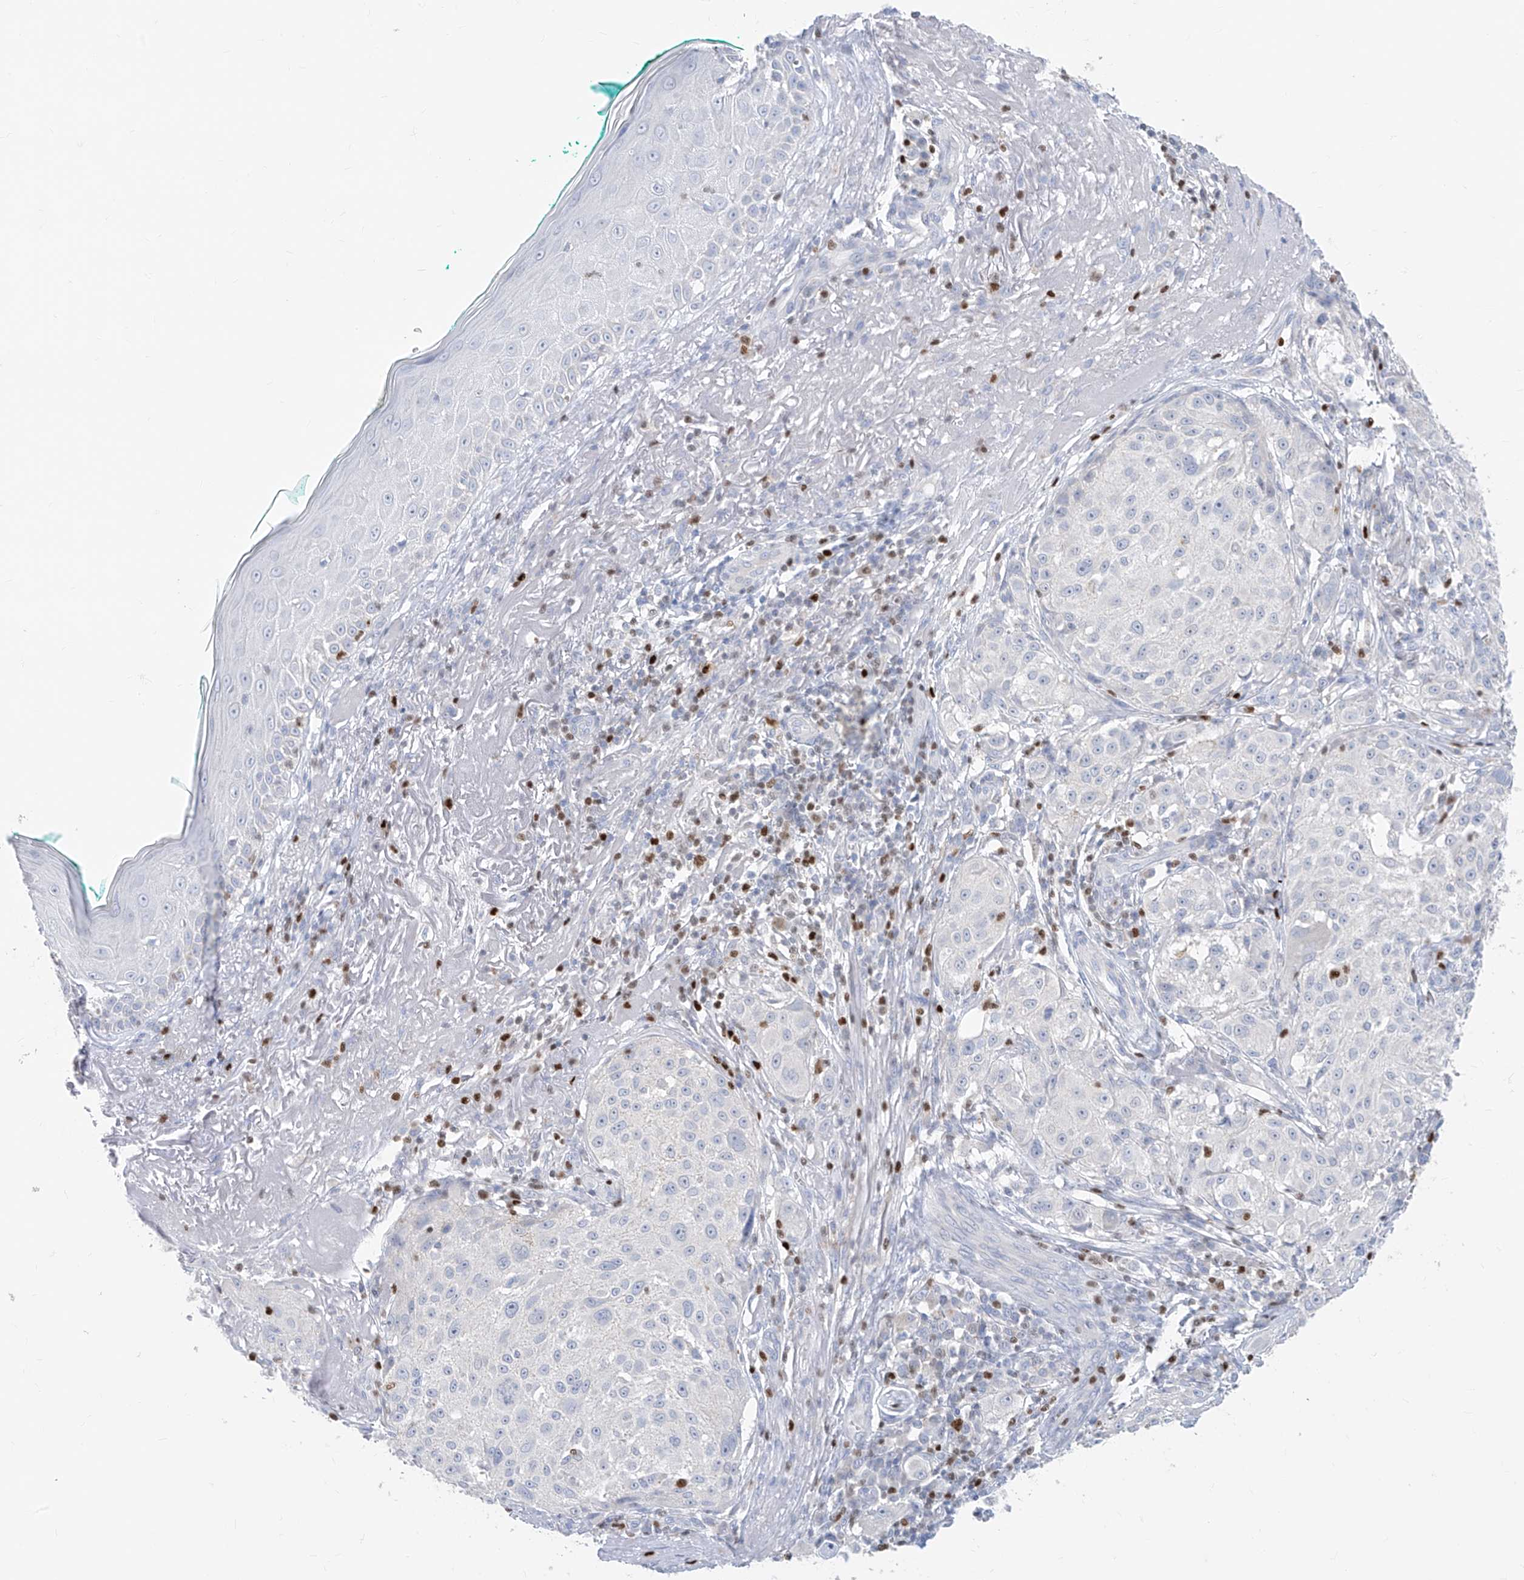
{"staining": {"intensity": "negative", "quantity": "none", "location": "none"}, "tissue": "melanoma", "cell_type": "Tumor cells", "image_type": "cancer", "snomed": [{"axis": "morphology", "description": "Necrosis, NOS"}, {"axis": "morphology", "description": "Malignant melanoma, NOS"}, {"axis": "topography", "description": "Skin"}], "caption": "Immunohistochemistry (IHC) of human melanoma shows no positivity in tumor cells.", "gene": "TBX21", "patient": {"sex": "female", "age": 87}}